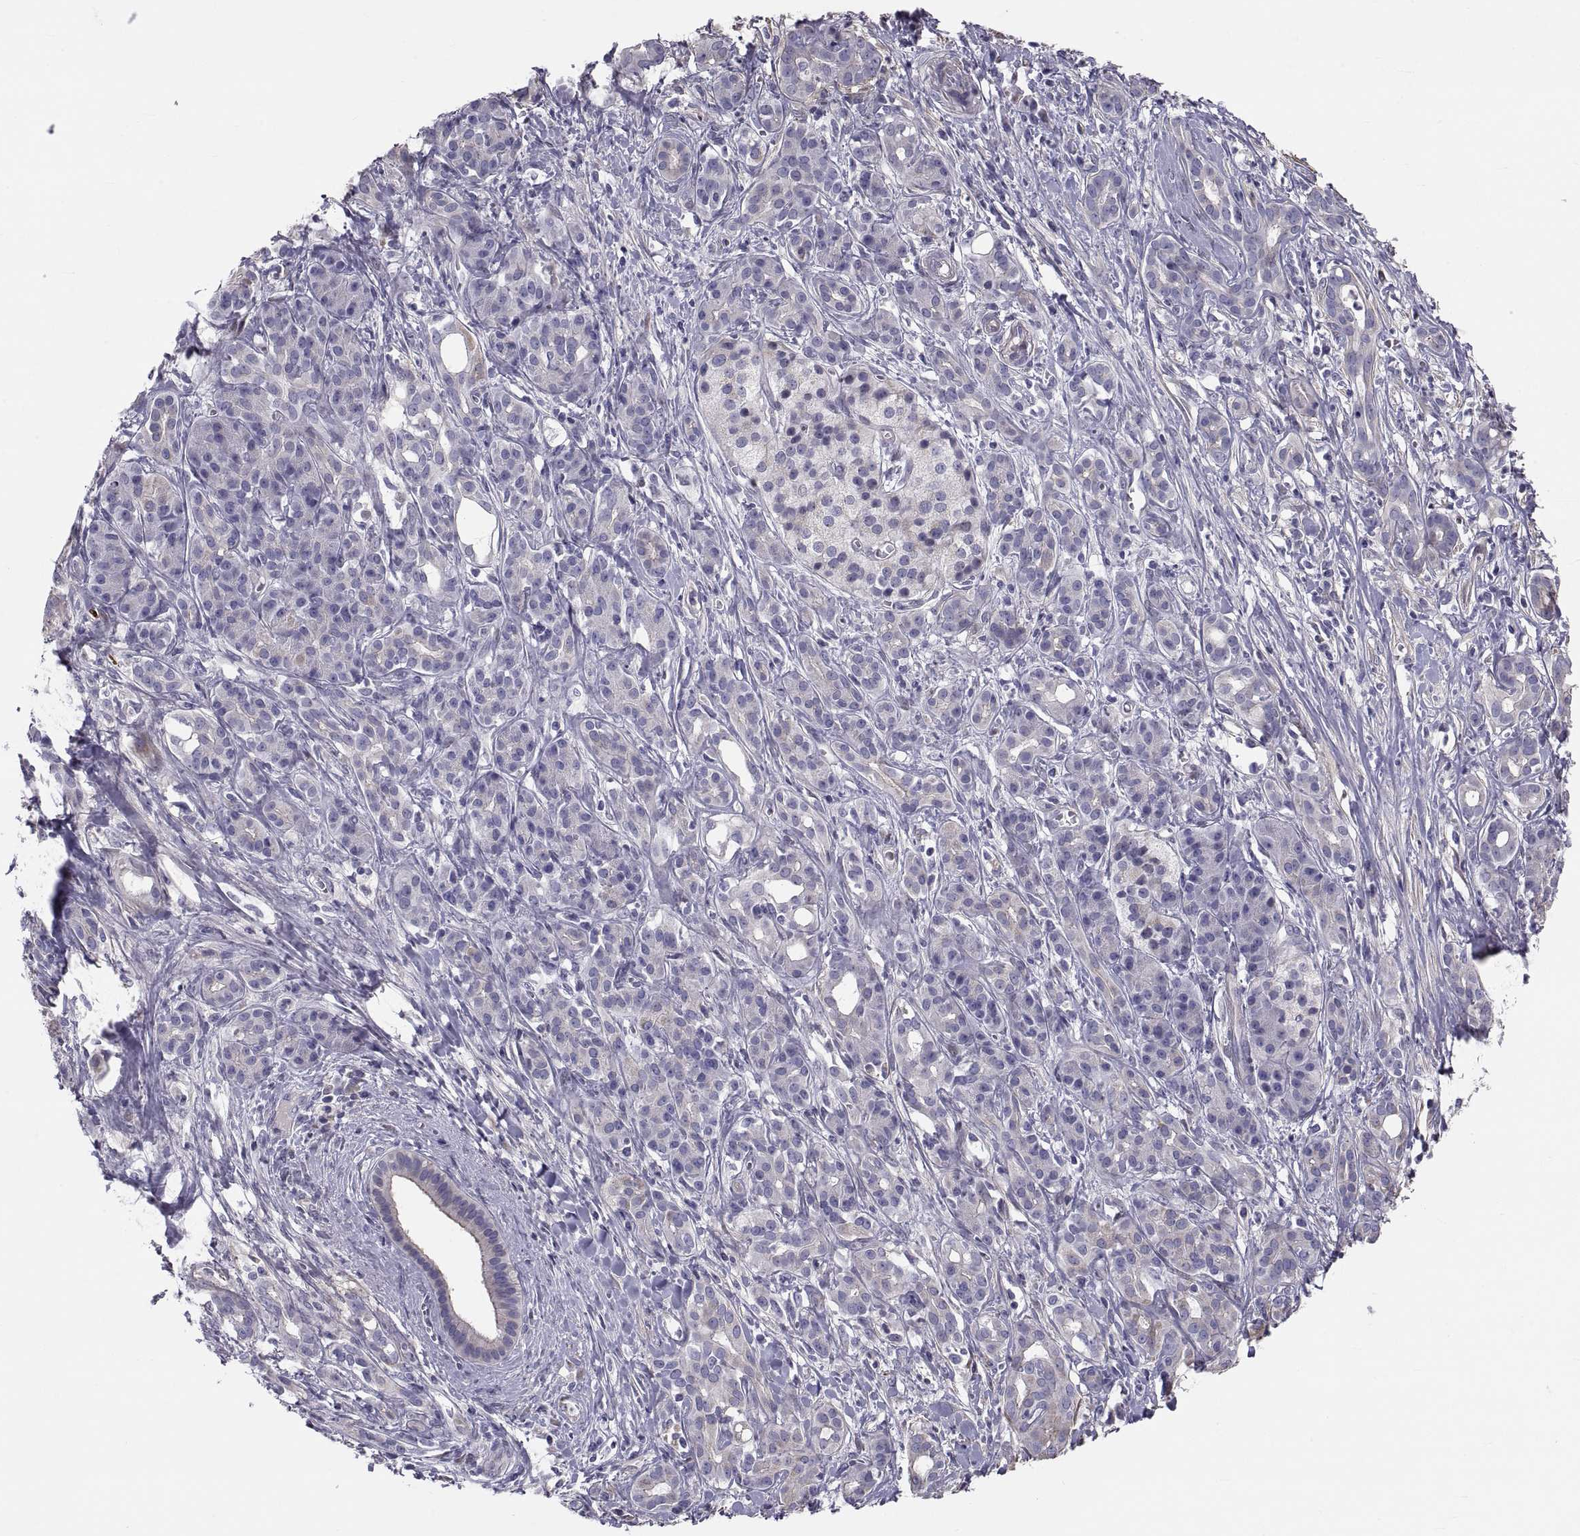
{"staining": {"intensity": "weak", "quantity": "<25%", "location": "cytoplasmic/membranous"}, "tissue": "pancreatic cancer", "cell_type": "Tumor cells", "image_type": "cancer", "snomed": [{"axis": "morphology", "description": "Adenocarcinoma, NOS"}, {"axis": "topography", "description": "Pancreas"}], "caption": "Protein analysis of pancreatic cancer demonstrates no significant staining in tumor cells. (DAB immunohistochemistry, high magnification).", "gene": "ANO1", "patient": {"sex": "male", "age": 61}}